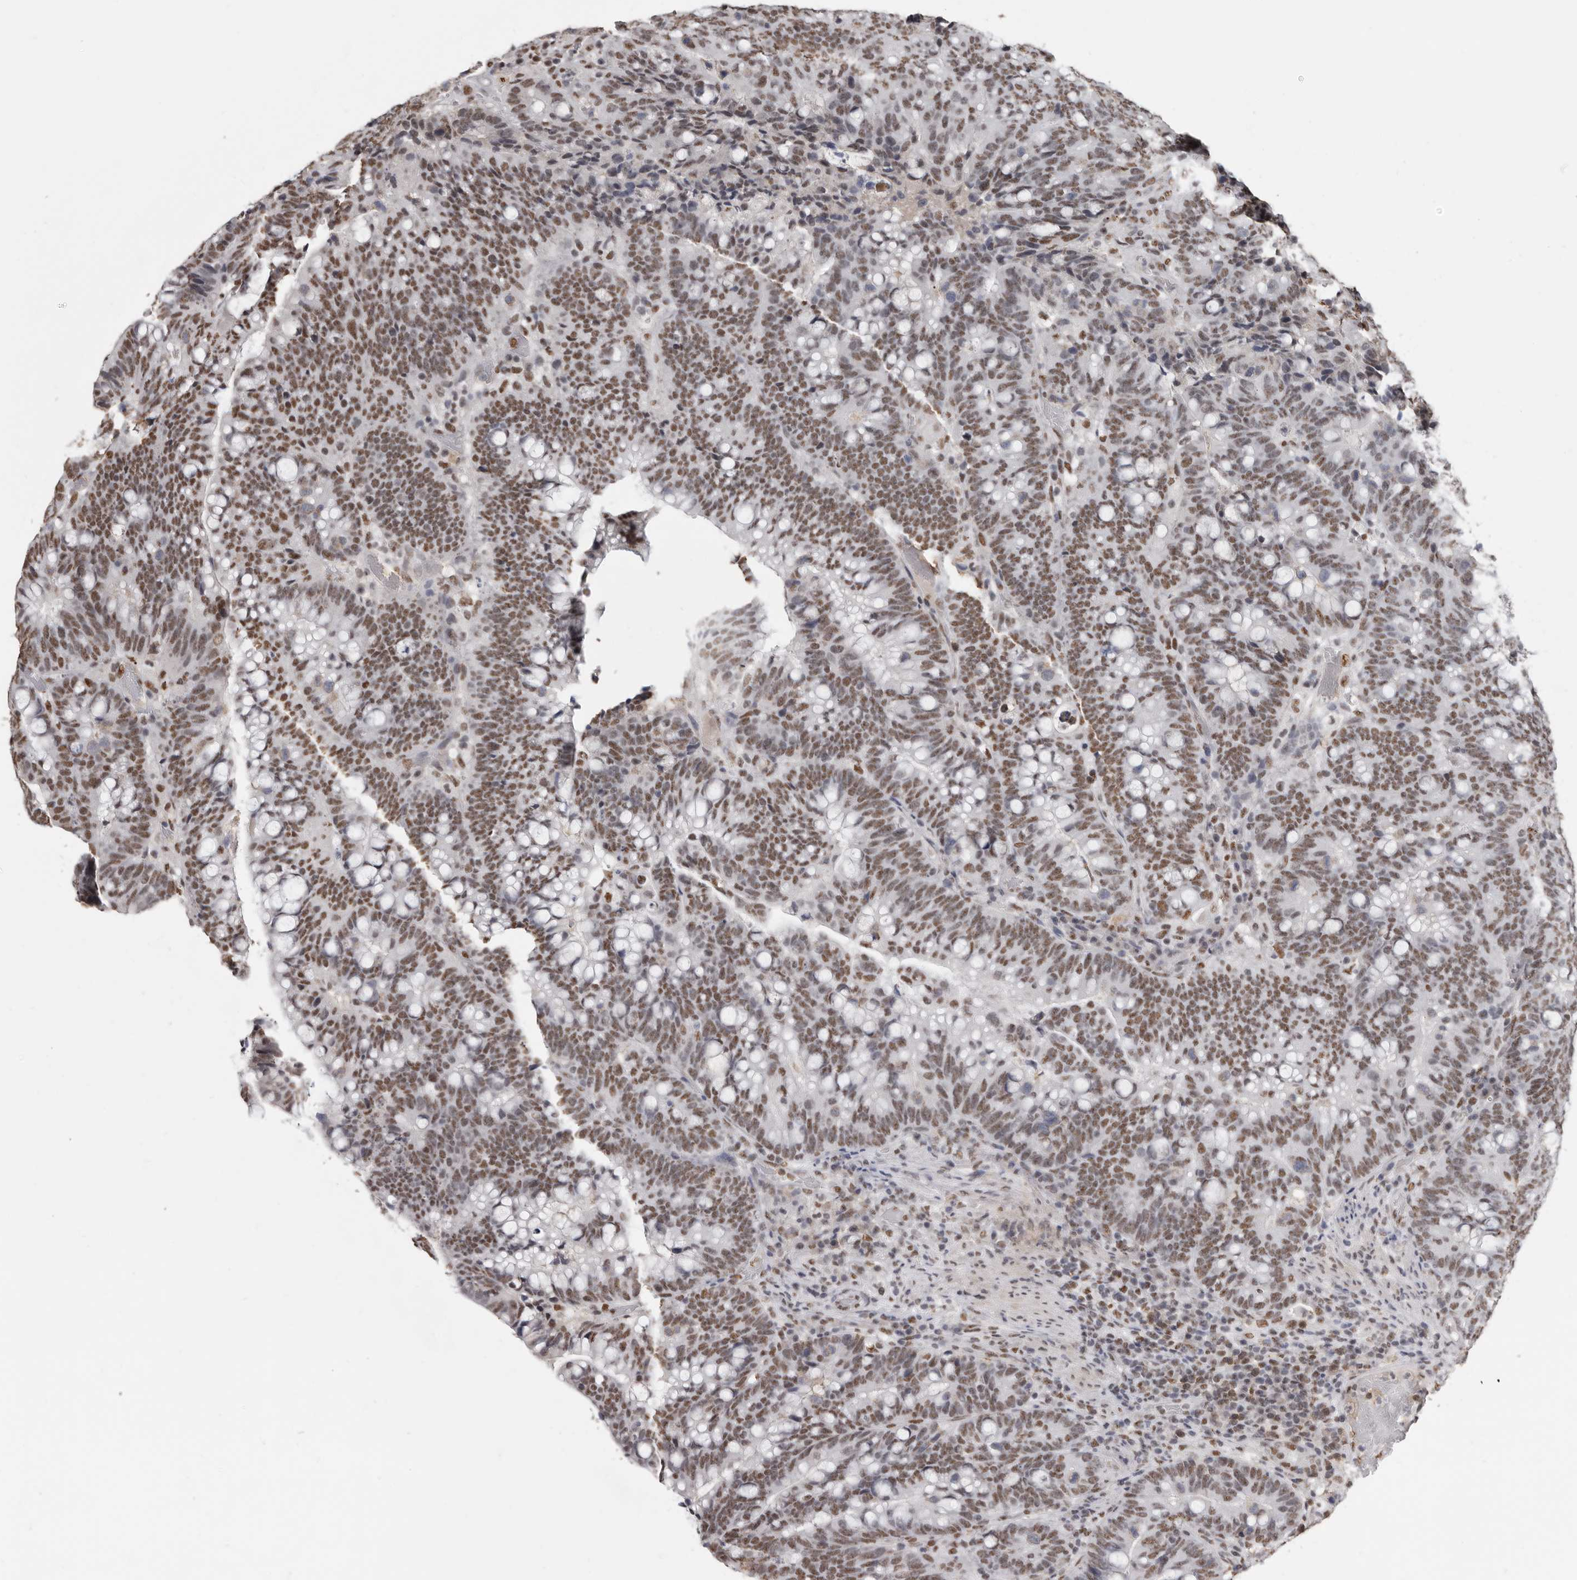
{"staining": {"intensity": "moderate", "quantity": ">75%", "location": "nuclear"}, "tissue": "colorectal cancer", "cell_type": "Tumor cells", "image_type": "cancer", "snomed": [{"axis": "morphology", "description": "Adenocarcinoma, NOS"}, {"axis": "topography", "description": "Colon"}], "caption": "IHC (DAB) staining of human colorectal adenocarcinoma displays moderate nuclear protein positivity in about >75% of tumor cells.", "gene": "SCAF4", "patient": {"sex": "female", "age": 66}}